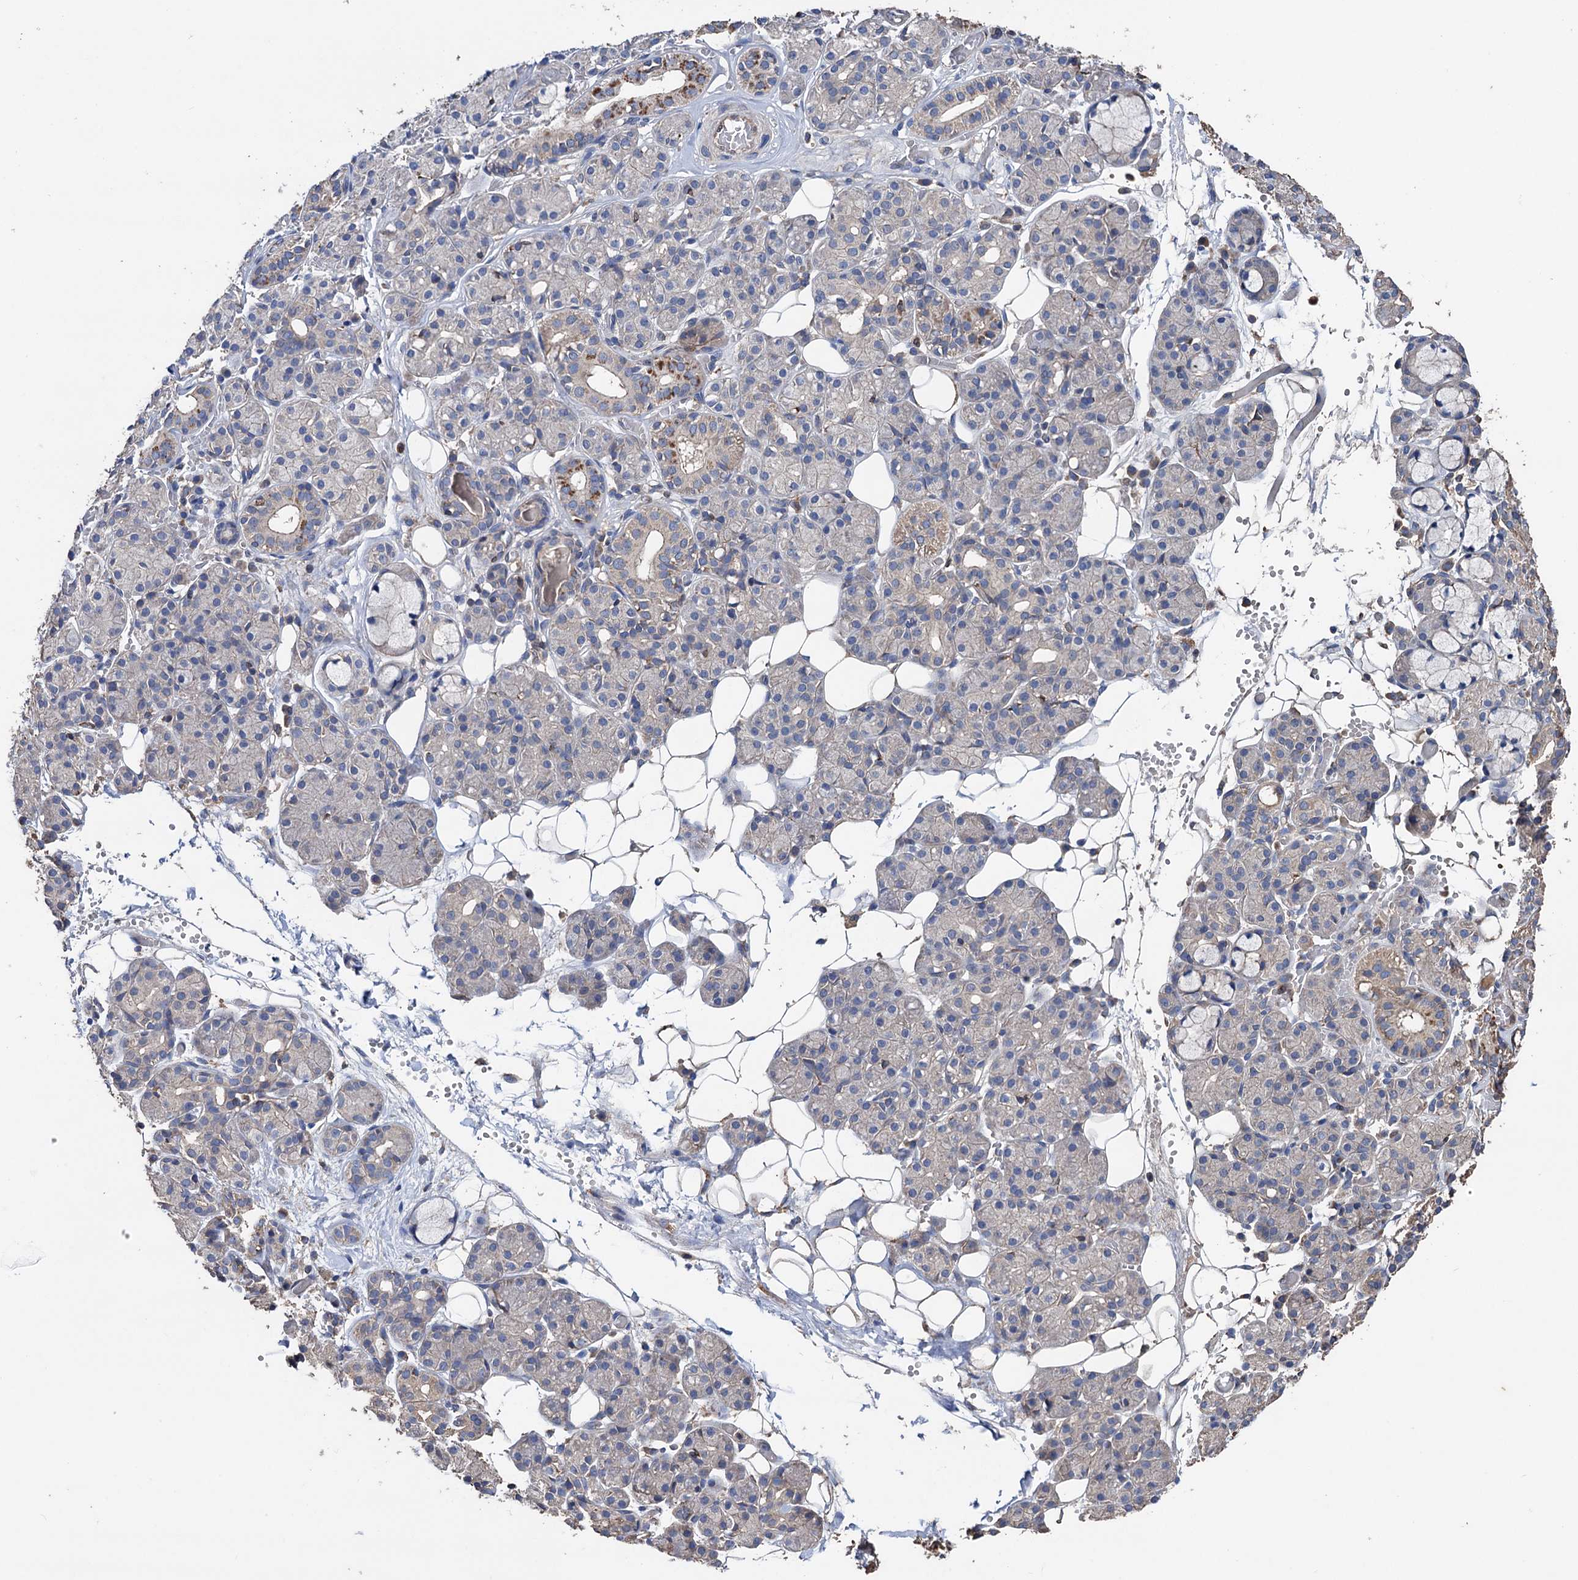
{"staining": {"intensity": "moderate", "quantity": "<25%", "location": "cytoplasmic/membranous"}, "tissue": "salivary gland", "cell_type": "Glandular cells", "image_type": "normal", "snomed": [{"axis": "morphology", "description": "Normal tissue, NOS"}, {"axis": "topography", "description": "Salivary gland"}], "caption": "An immunohistochemistry photomicrograph of normal tissue is shown. Protein staining in brown shows moderate cytoplasmic/membranous positivity in salivary gland within glandular cells.", "gene": "STING1", "patient": {"sex": "male", "age": 63}}